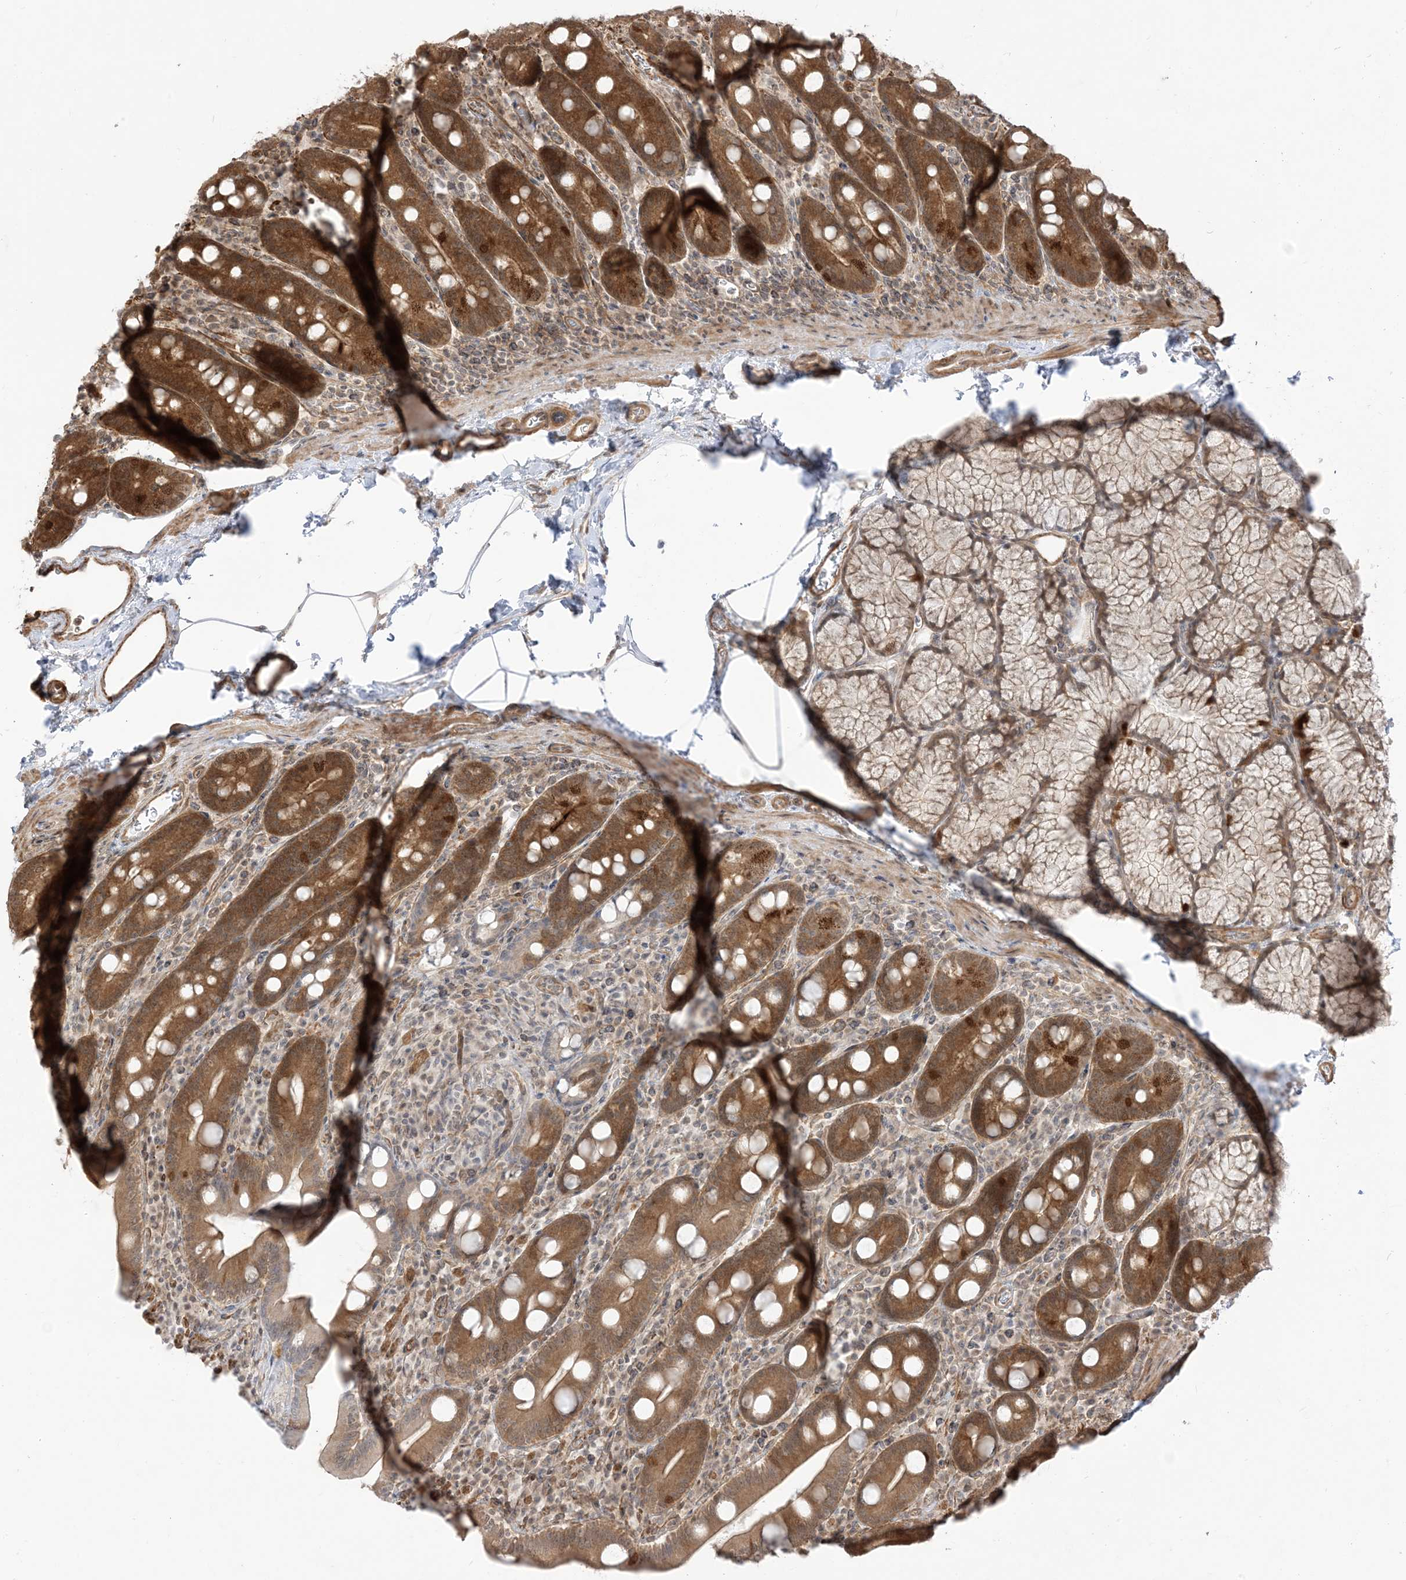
{"staining": {"intensity": "moderate", "quantity": ">75%", "location": "cytoplasmic/membranous"}, "tissue": "duodenum", "cell_type": "Glandular cells", "image_type": "normal", "snomed": [{"axis": "morphology", "description": "Normal tissue, NOS"}, {"axis": "topography", "description": "Duodenum"}], "caption": "A brown stain highlights moderate cytoplasmic/membranous expression of a protein in glandular cells of benign duodenum.", "gene": "TBCC", "patient": {"sex": "male", "age": 35}}